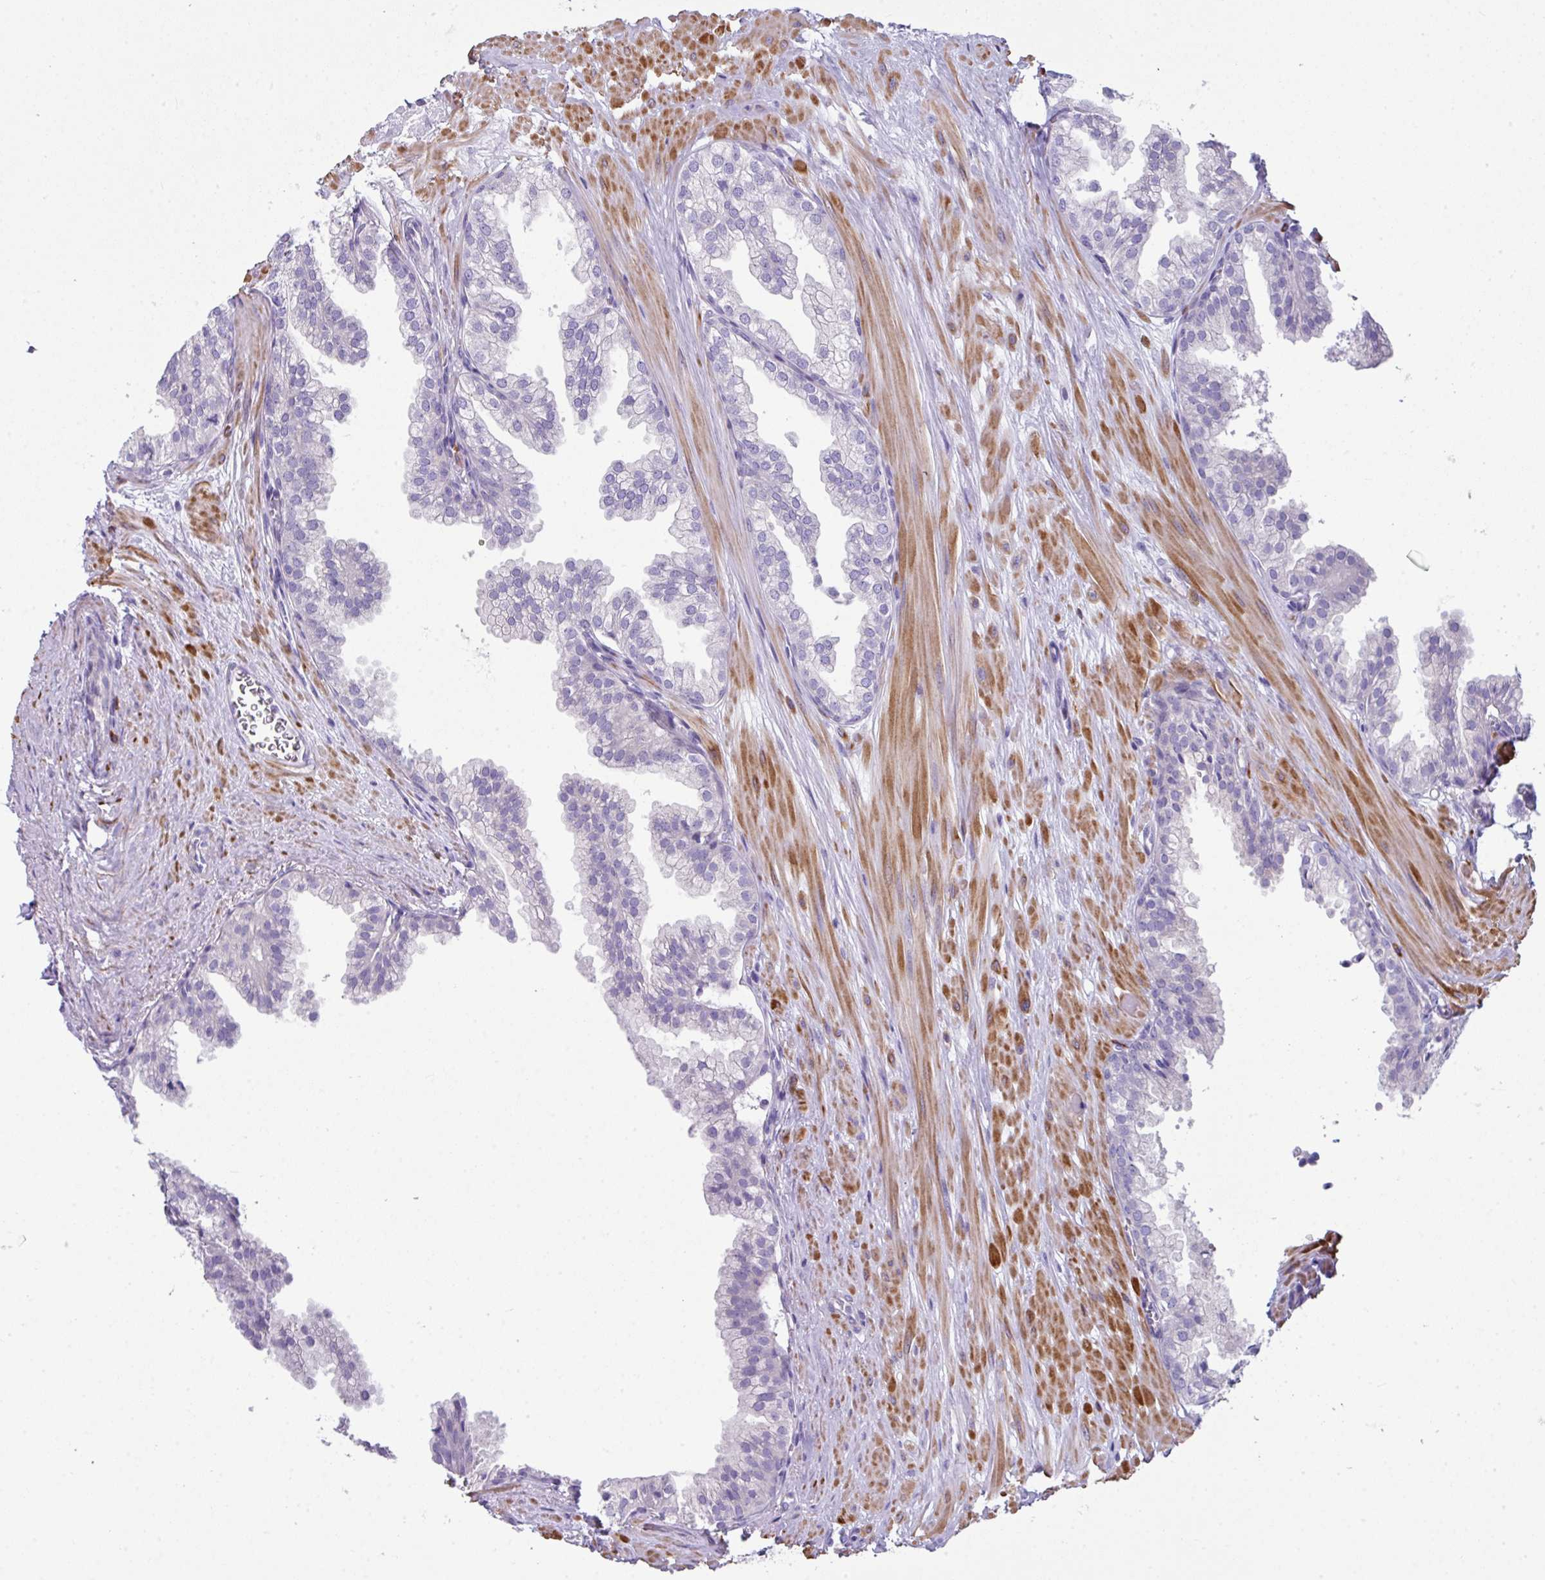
{"staining": {"intensity": "negative", "quantity": "none", "location": "none"}, "tissue": "prostate", "cell_type": "Glandular cells", "image_type": "normal", "snomed": [{"axis": "morphology", "description": "Normal tissue, NOS"}, {"axis": "topography", "description": "Prostate"}, {"axis": "topography", "description": "Peripheral nerve tissue"}], "caption": "This is a histopathology image of IHC staining of normal prostate, which shows no expression in glandular cells.", "gene": "ABCC5", "patient": {"sex": "male", "age": 55}}